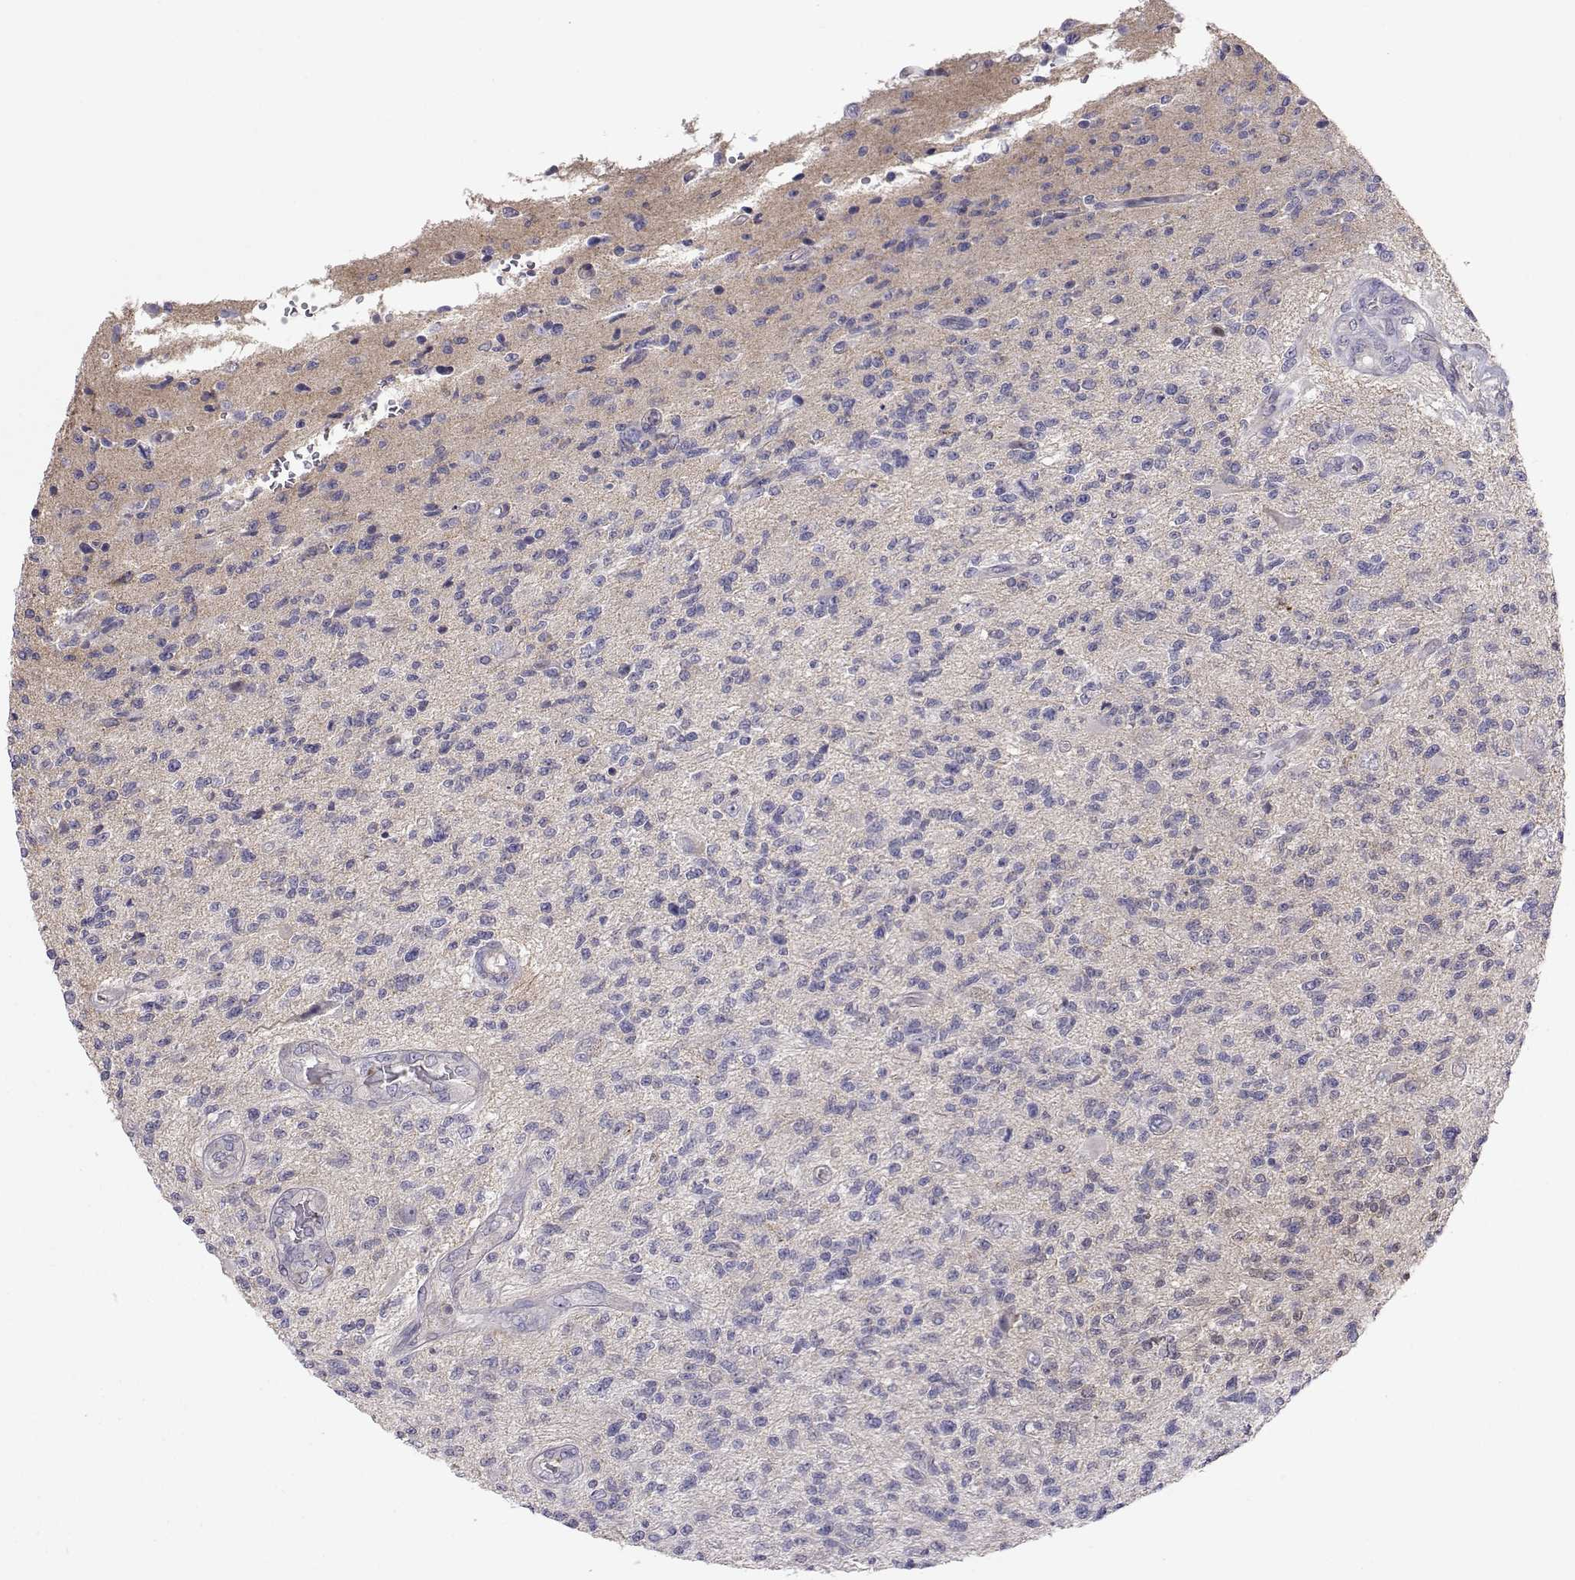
{"staining": {"intensity": "negative", "quantity": "none", "location": "none"}, "tissue": "glioma", "cell_type": "Tumor cells", "image_type": "cancer", "snomed": [{"axis": "morphology", "description": "Glioma, malignant, High grade"}, {"axis": "topography", "description": "Brain"}], "caption": "A photomicrograph of human glioma is negative for staining in tumor cells. The staining was performed using DAB (3,3'-diaminobenzidine) to visualize the protein expression in brown, while the nuclei were stained in blue with hematoxylin (Magnification: 20x).", "gene": "NCAM2", "patient": {"sex": "male", "age": 56}}